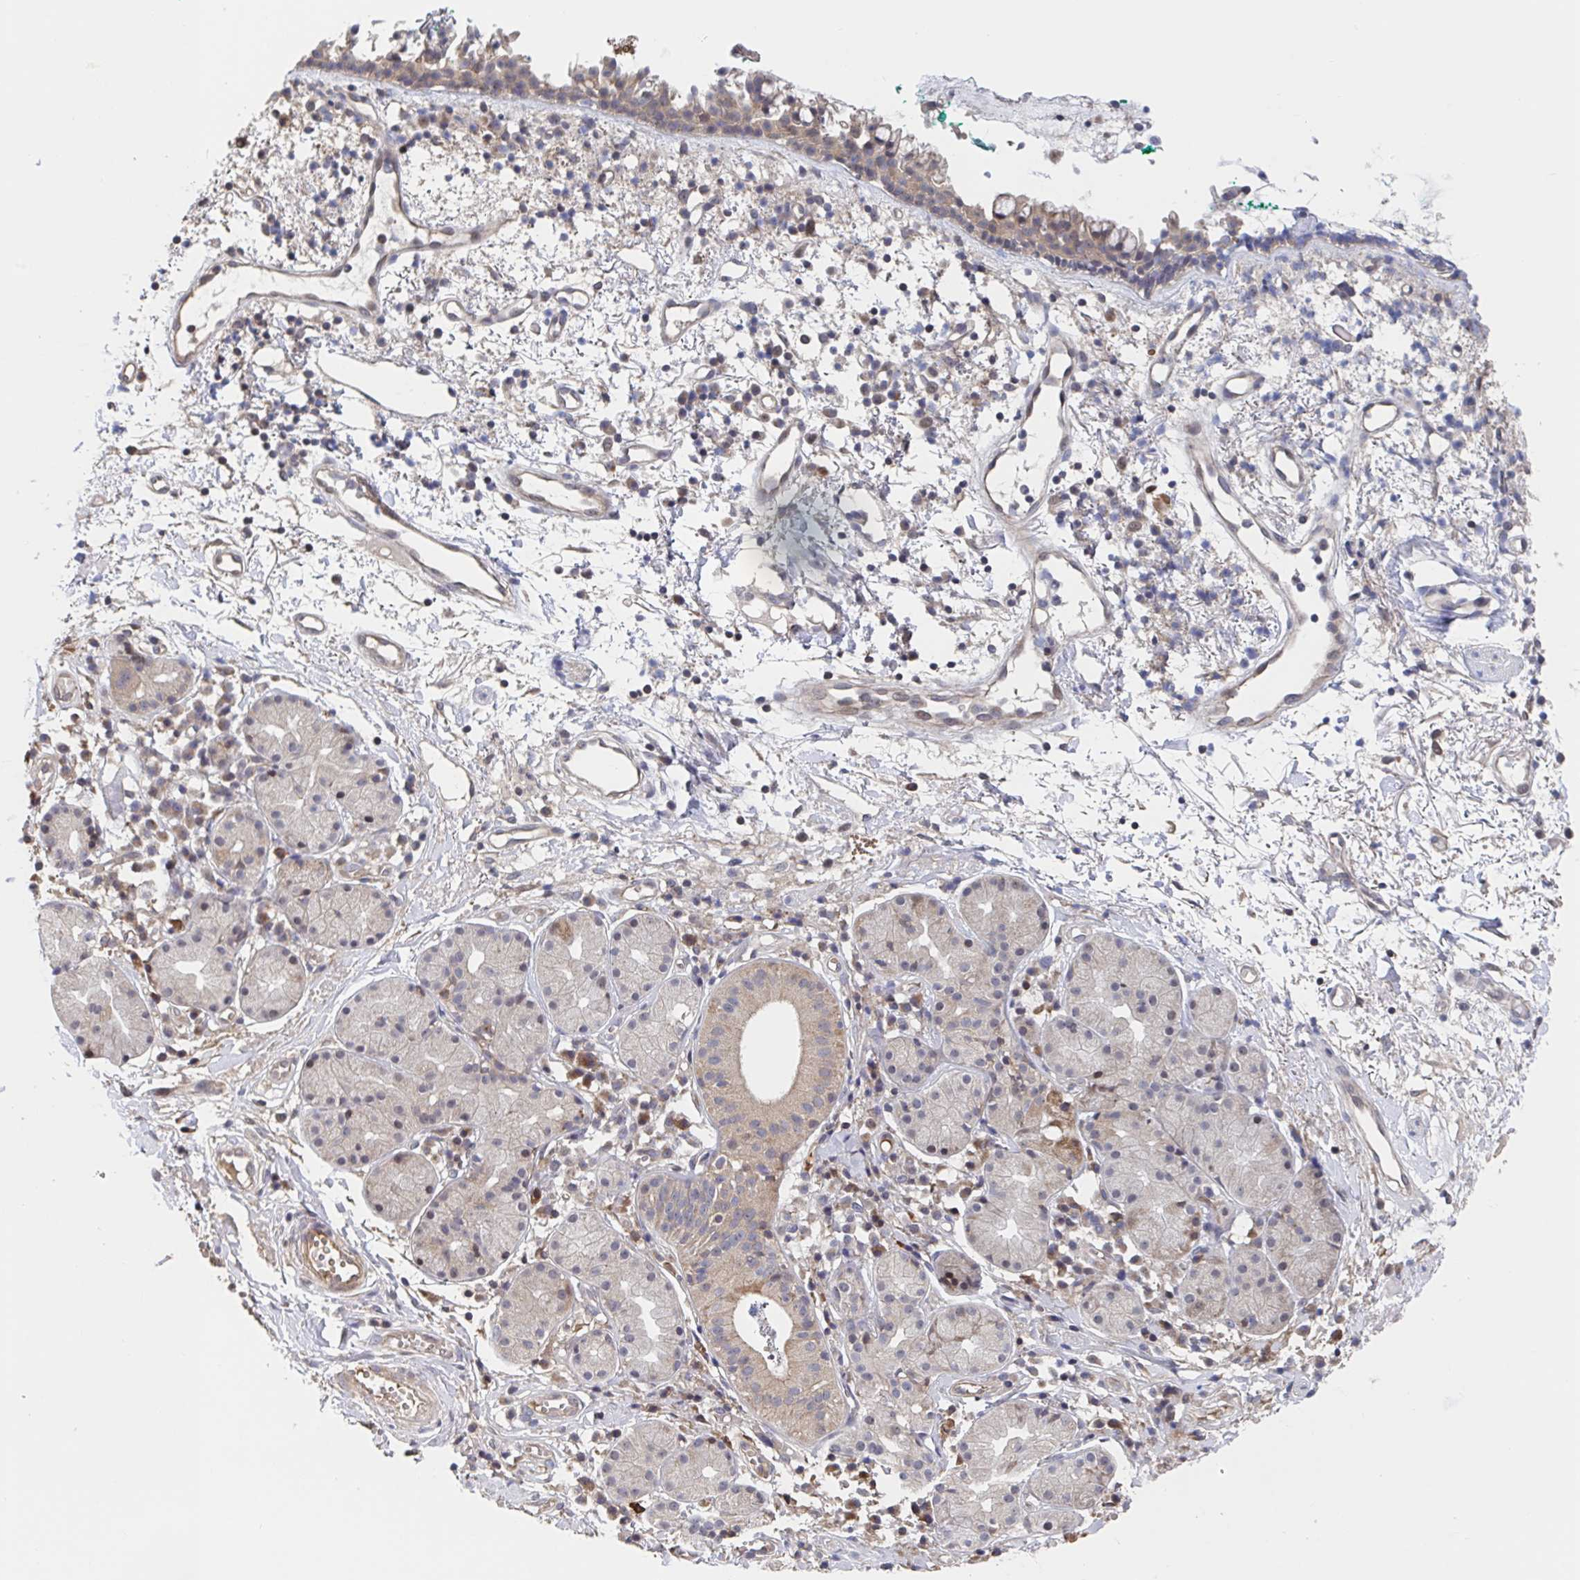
{"staining": {"intensity": "moderate", "quantity": ">75%", "location": "cytoplasmic/membranous"}, "tissue": "nasopharynx", "cell_type": "Respiratory epithelial cells", "image_type": "normal", "snomed": [{"axis": "morphology", "description": "Normal tissue, NOS"}, {"axis": "morphology", "description": "Basal cell carcinoma"}, {"axis": "topography", "description": "Cartilage tissue"}, {"axis": "topography", "description": "Nasopharynx"}, {"axis": "topography", "description": "Oral tissue"}], "caption": "Brown immunohistochemical staining in benign human nasopharynx shows moderate cytoplasmic/membranous positivity in about >75% of respiratory epithelial cells.", "gene": "DHRS12", "patient": {"sex": "female", "age": 77}}